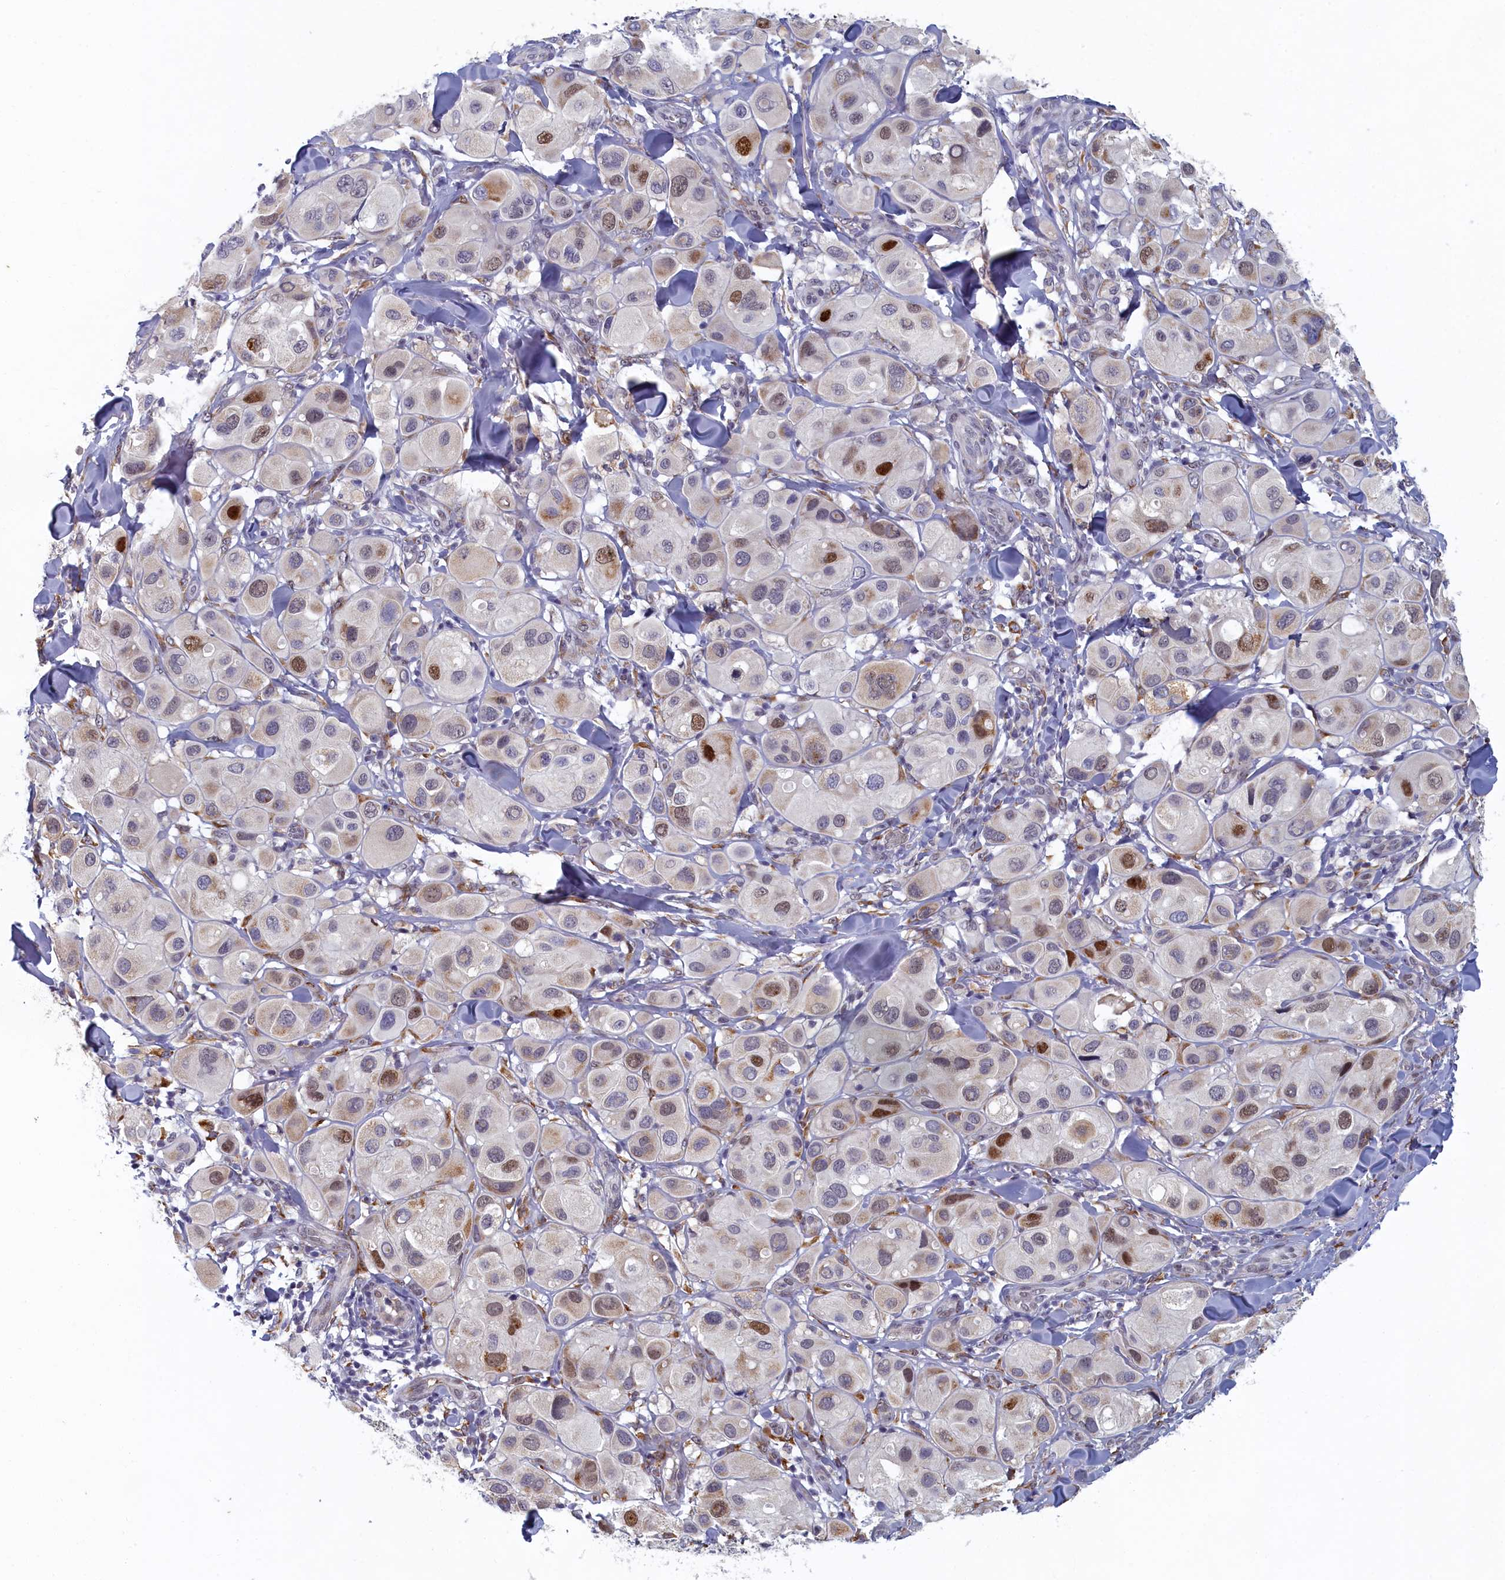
{"staining": {"intensity": "strong", "quantity": "<25%", "location": "nuclear"}, "tissue": "melanoma", "cell_type": "Tumor cells", "image_type": "cancer", "snomed": [{"axis": "morphology", "description": "Malignant melanoma, Metastatic site"}, {"axis": "topography", "description": "Skin"}], "caption": "Protein expression analysis of human melanoma reveals strong nuclear staining in about <25% of tumor cells. Immunohistochemistry stains the protein of interest in brown and the nuclei are stained blue.", "gene": "DNAJC17", "patient": {"sex": "male", "age": 41}}